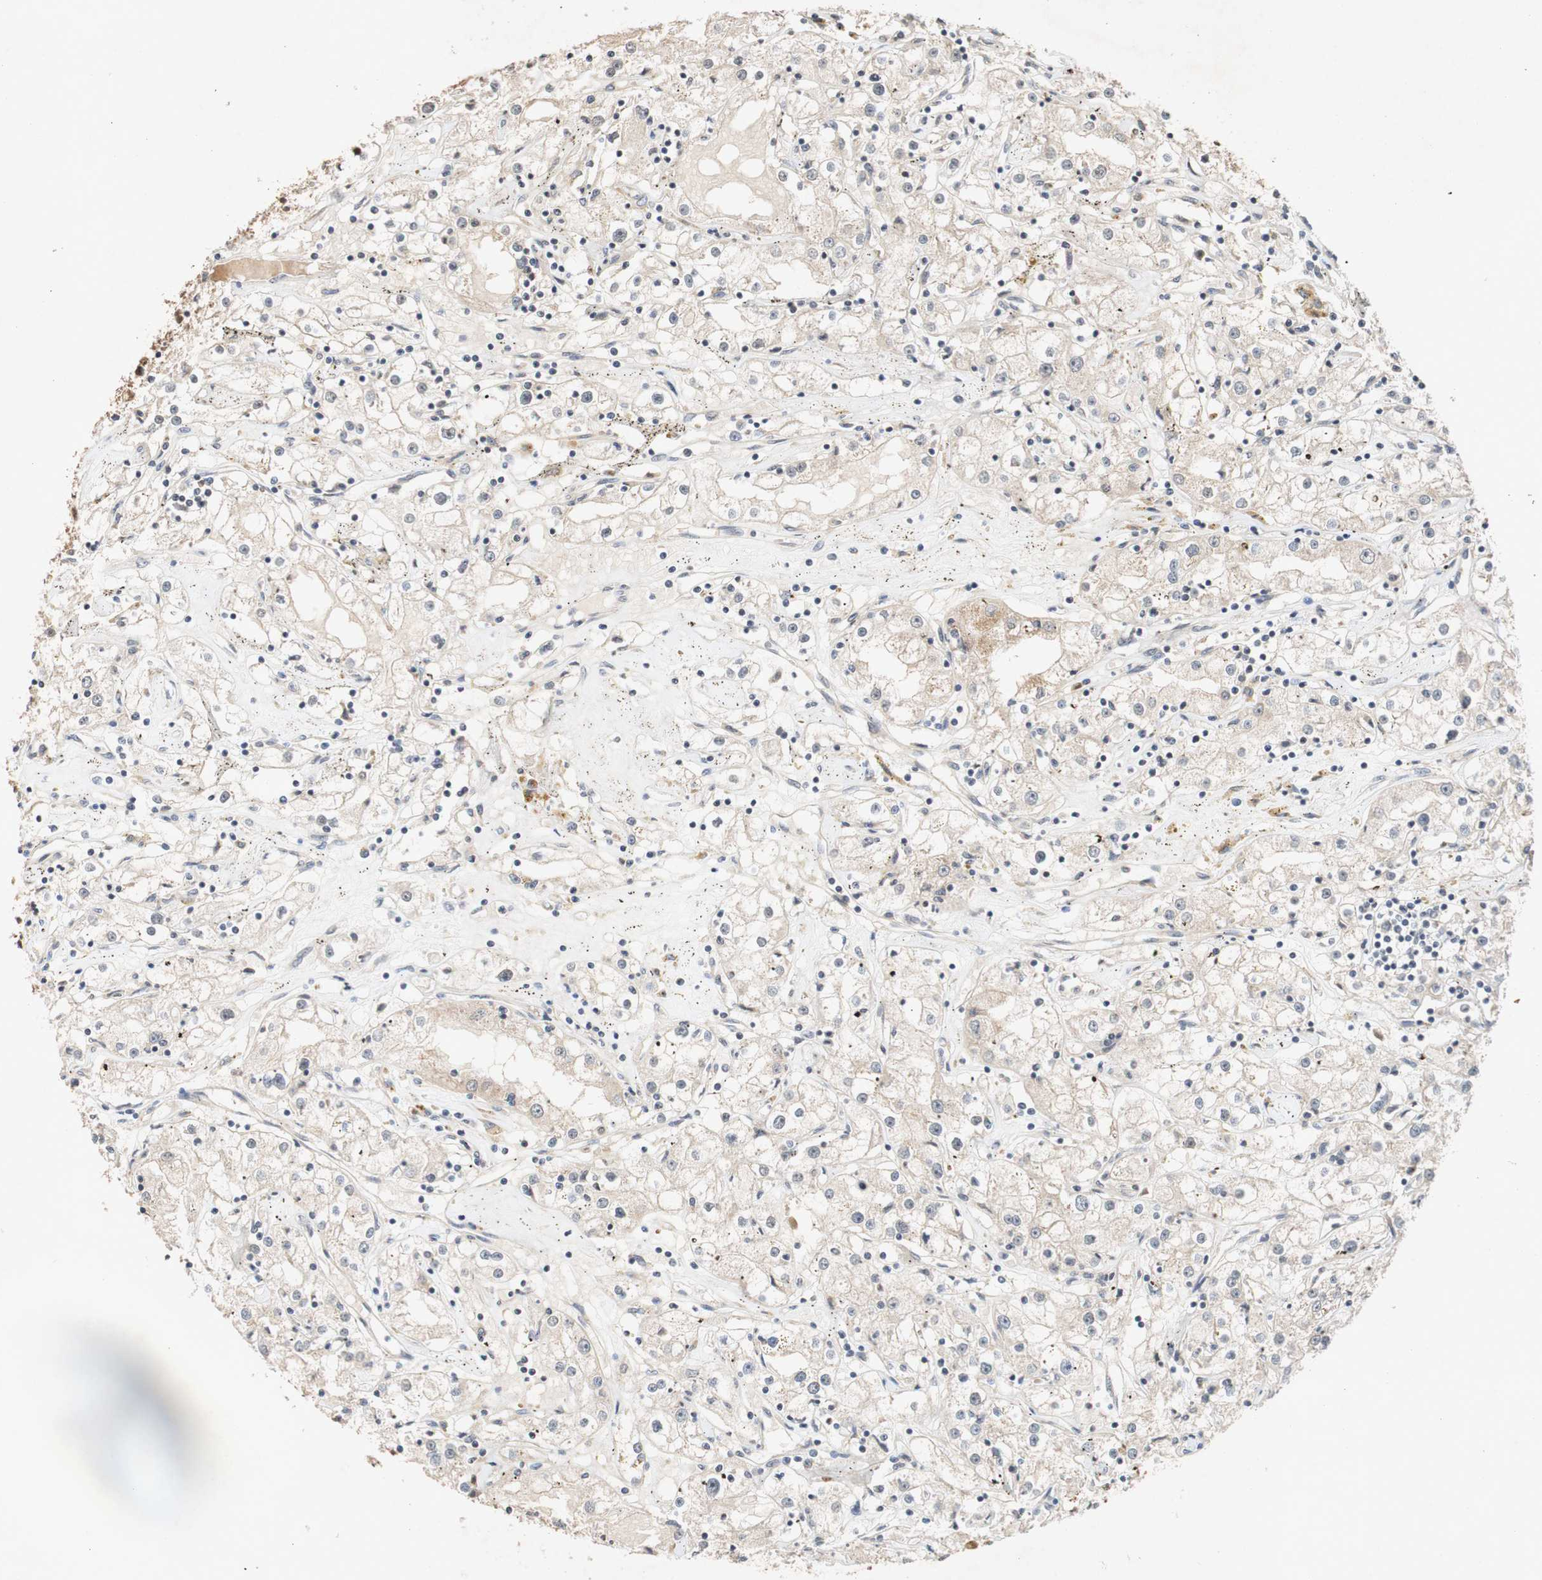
{"staining": {"intensity": "weak", "quantity": ">75%", "location": "cytoplasmic/membranous"}, "tissue": "renal cancer", "cell_type": "Tumor cells", "image_type": "cancer", "snomed": [{"axis": "morphology", "description": "Adenocarcinoma, NOS"}, {"axis": "topography", "description": "Kidney"}], "caption": "Immunohistochemical staining of renal cancer (adenocarcinoma) displays low levels of weak cytoplasmic/membranous protein expression in about >75% of tumor cells. The staining was performed using DAB (3,3'-diaminobenzidine), with brown indicating positive protein expression. Nuclei are stained blue with hematoxylin.", "gene": "PIN1", "patient": {"sex": "male", "age": 56}}